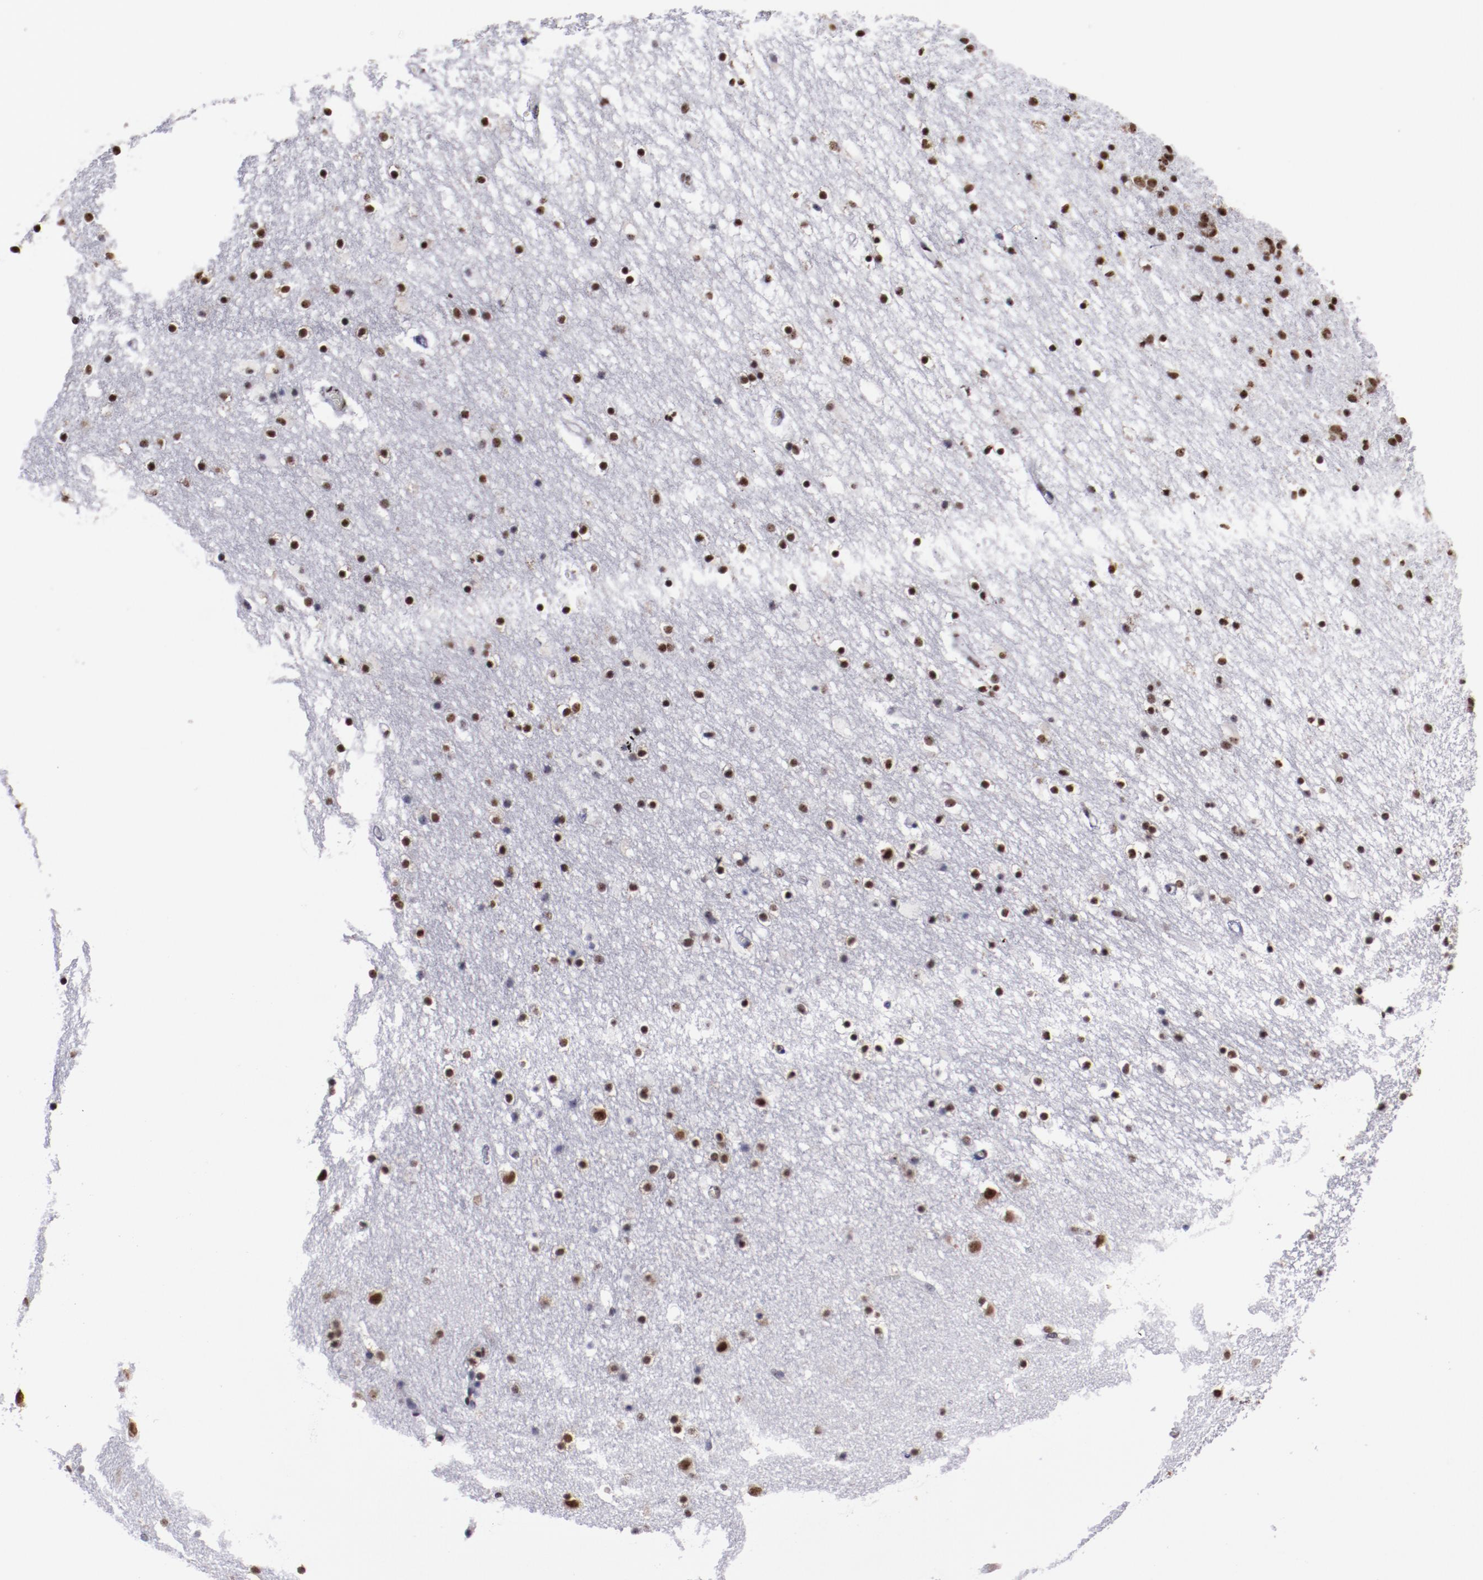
{"staining": {"intensity": "strong", "quantity": "25%-75%", "location": "nuclear"}, "tissue": "caudate", "cell_type": "Glial cells", "image_type": "normal", "snomed": [{"axis": "morphology", "description": "Normal tissue, NOS"}, {"axis": "topography", "description": "Lateral ventricle wall"}], "caption": "Immunohistochemistry of unremarkable human caudate demonstrates high levels of strong nuclear positivity in approximately 25%-75% of glial cells.", "gene": "HNRNPA1L3", "patient": {"sex": "male", "age": 45}}